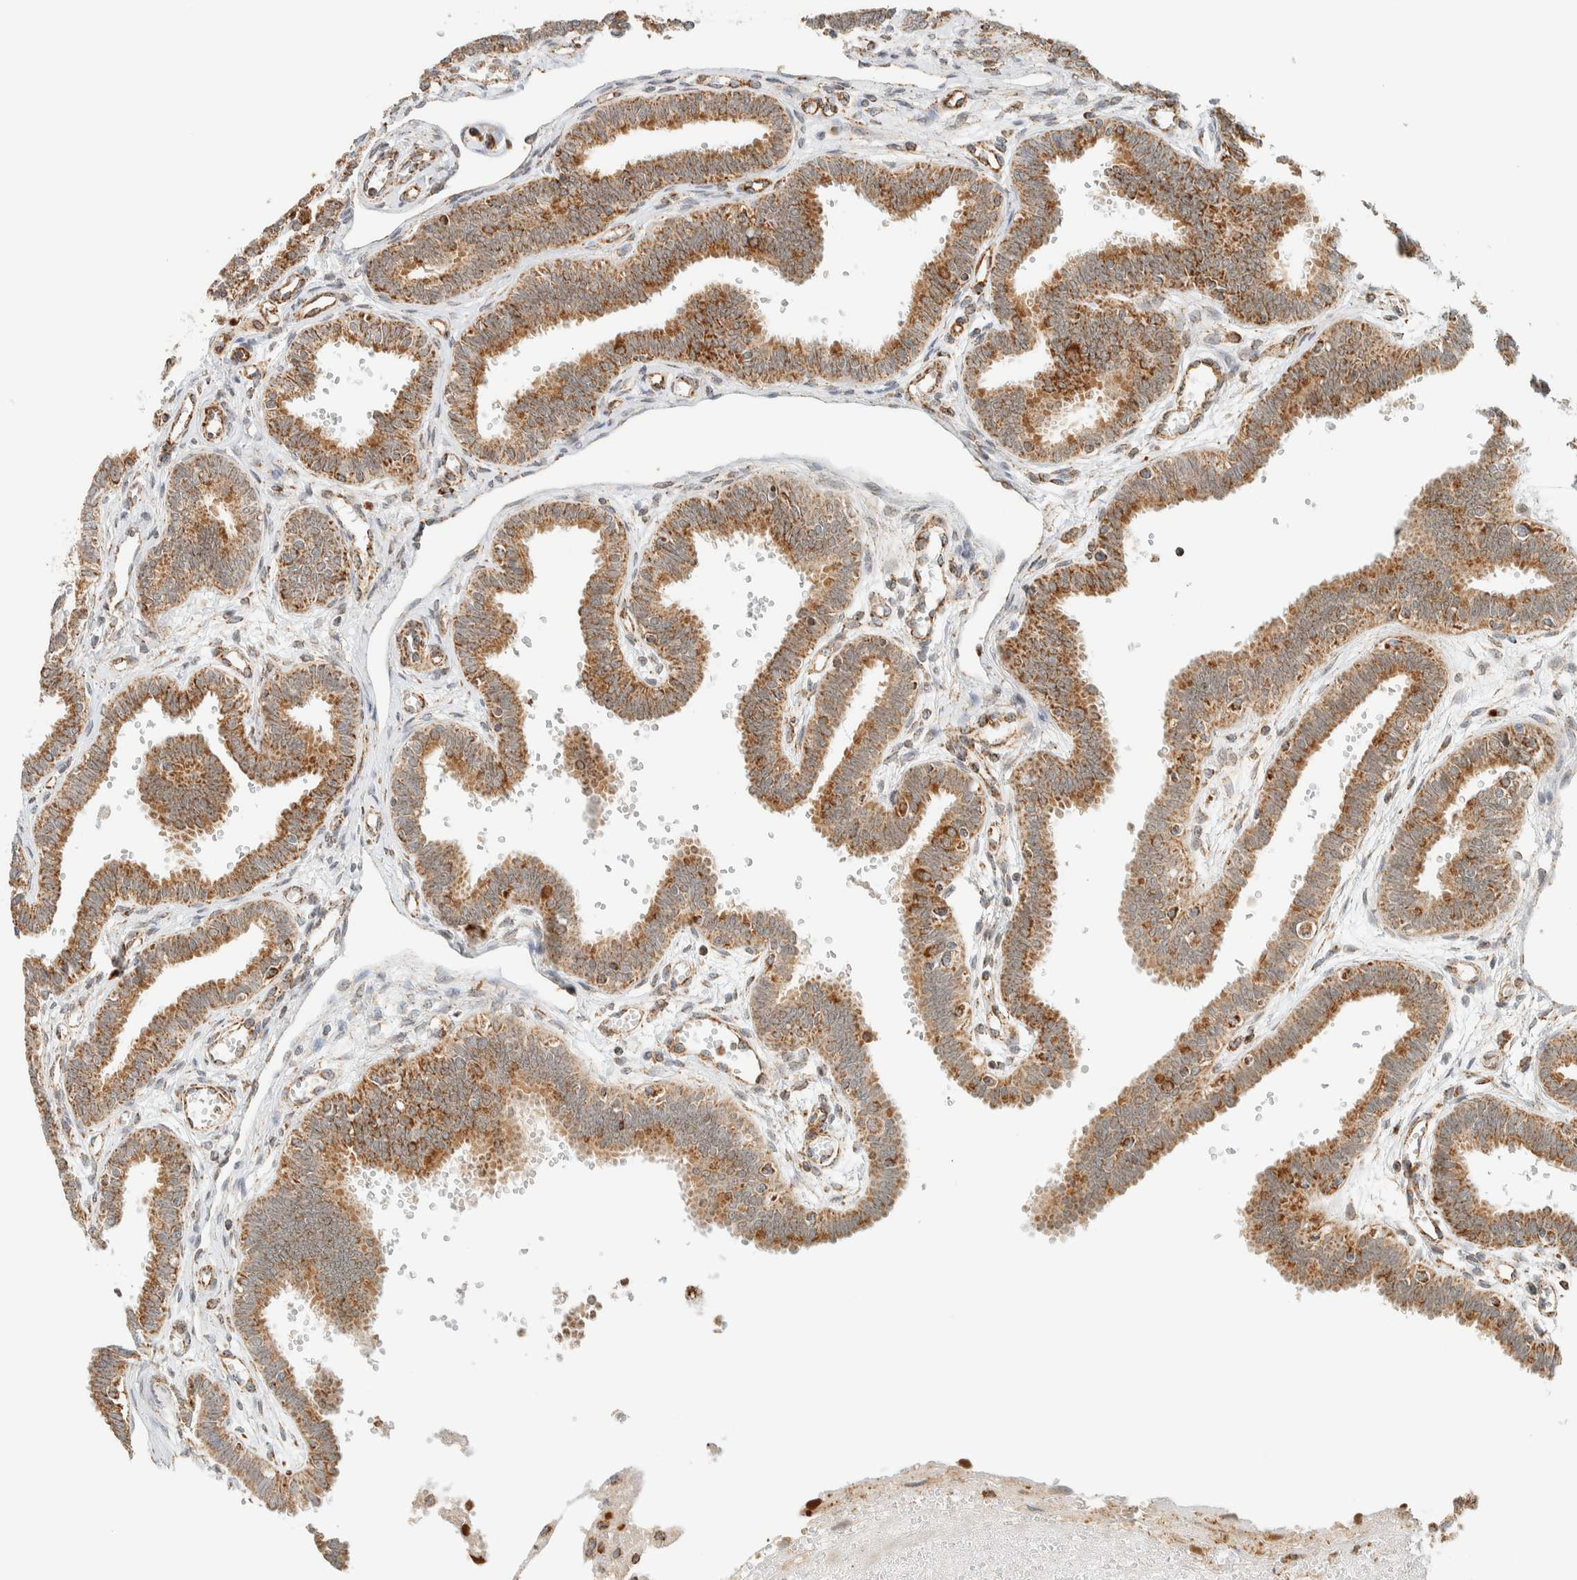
{"staining": {"intensity": "strong", "quantity": ">75%", "location": "cytoplasmic/membranous"}, "tissue": "fallopian tube", "cell_type": "Glandular cells", "image_type": "normal", "snomed": [{"axis": "morphology", "description": "Normal tissue, NOS"}, {"axis": "topography", "description": "Fallopian tube"}], "caption": "Brown immunohistochemical staining in unremarkable fallopian tube shows strong cytoplasmic/membranous staining in approximately >75% of glandular cells. Nuclei are stained in blue.", "gene": "KIFAP3", "patient": {"sex": "female", "age": 32}}